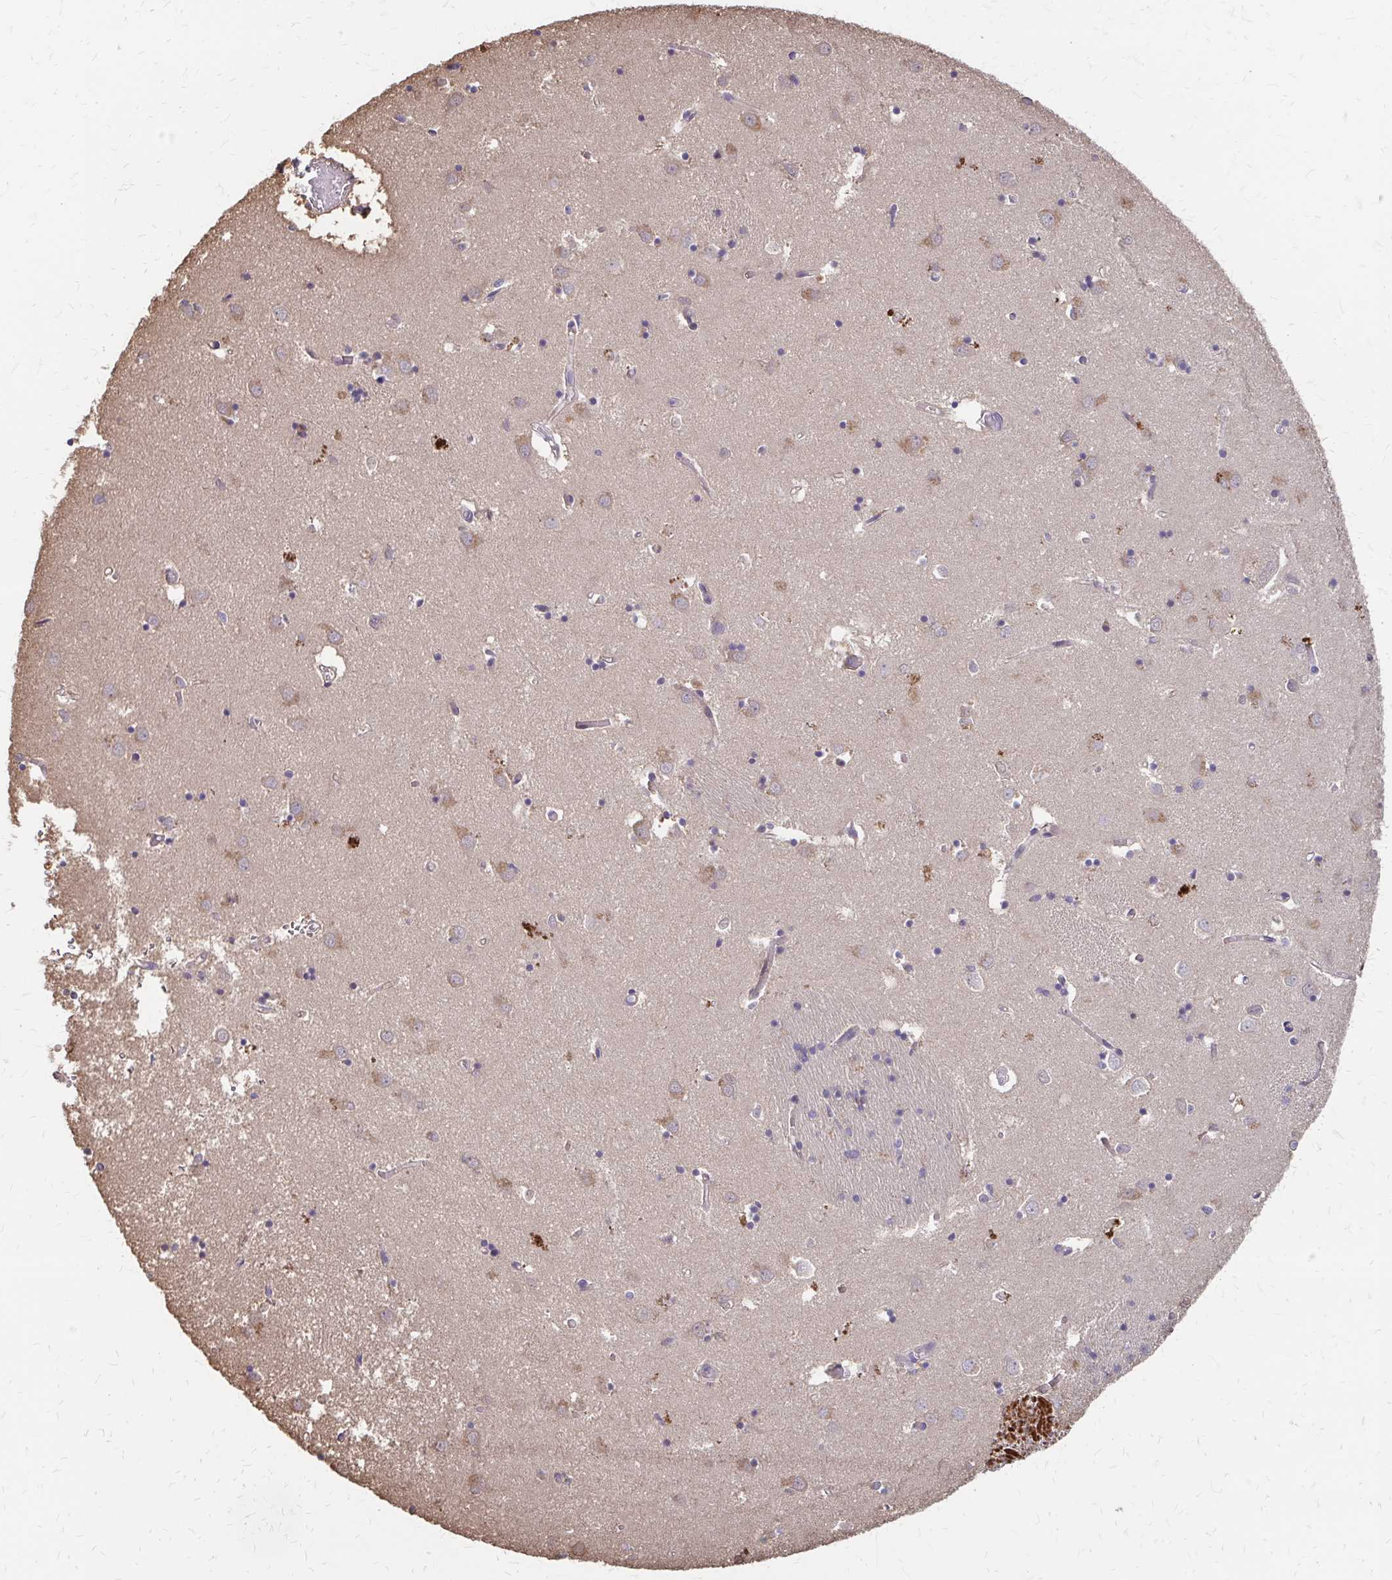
{"staining": {"intensity": "weak", "quantity": "<25%", "location": "cytoplasmic/membranous"}, "tissue": "caudate", "cell_type": "Glial cells", "image_type": "normal", "snomed": [{"axis": "morphology", "description": "Normal tissue, NOS"}, {"axis": "topography", "description": "Lateral ventricle wall"}], "caption": "High power microscopy histopathology image of an IHC image of unremarkable caudate, revealing no significant positivity in glial cells. (Brightfield microscopy of DAB IHC at high magnification).", "gene": "IFI44L", "patient": {"sex": "male", "age": 70}}